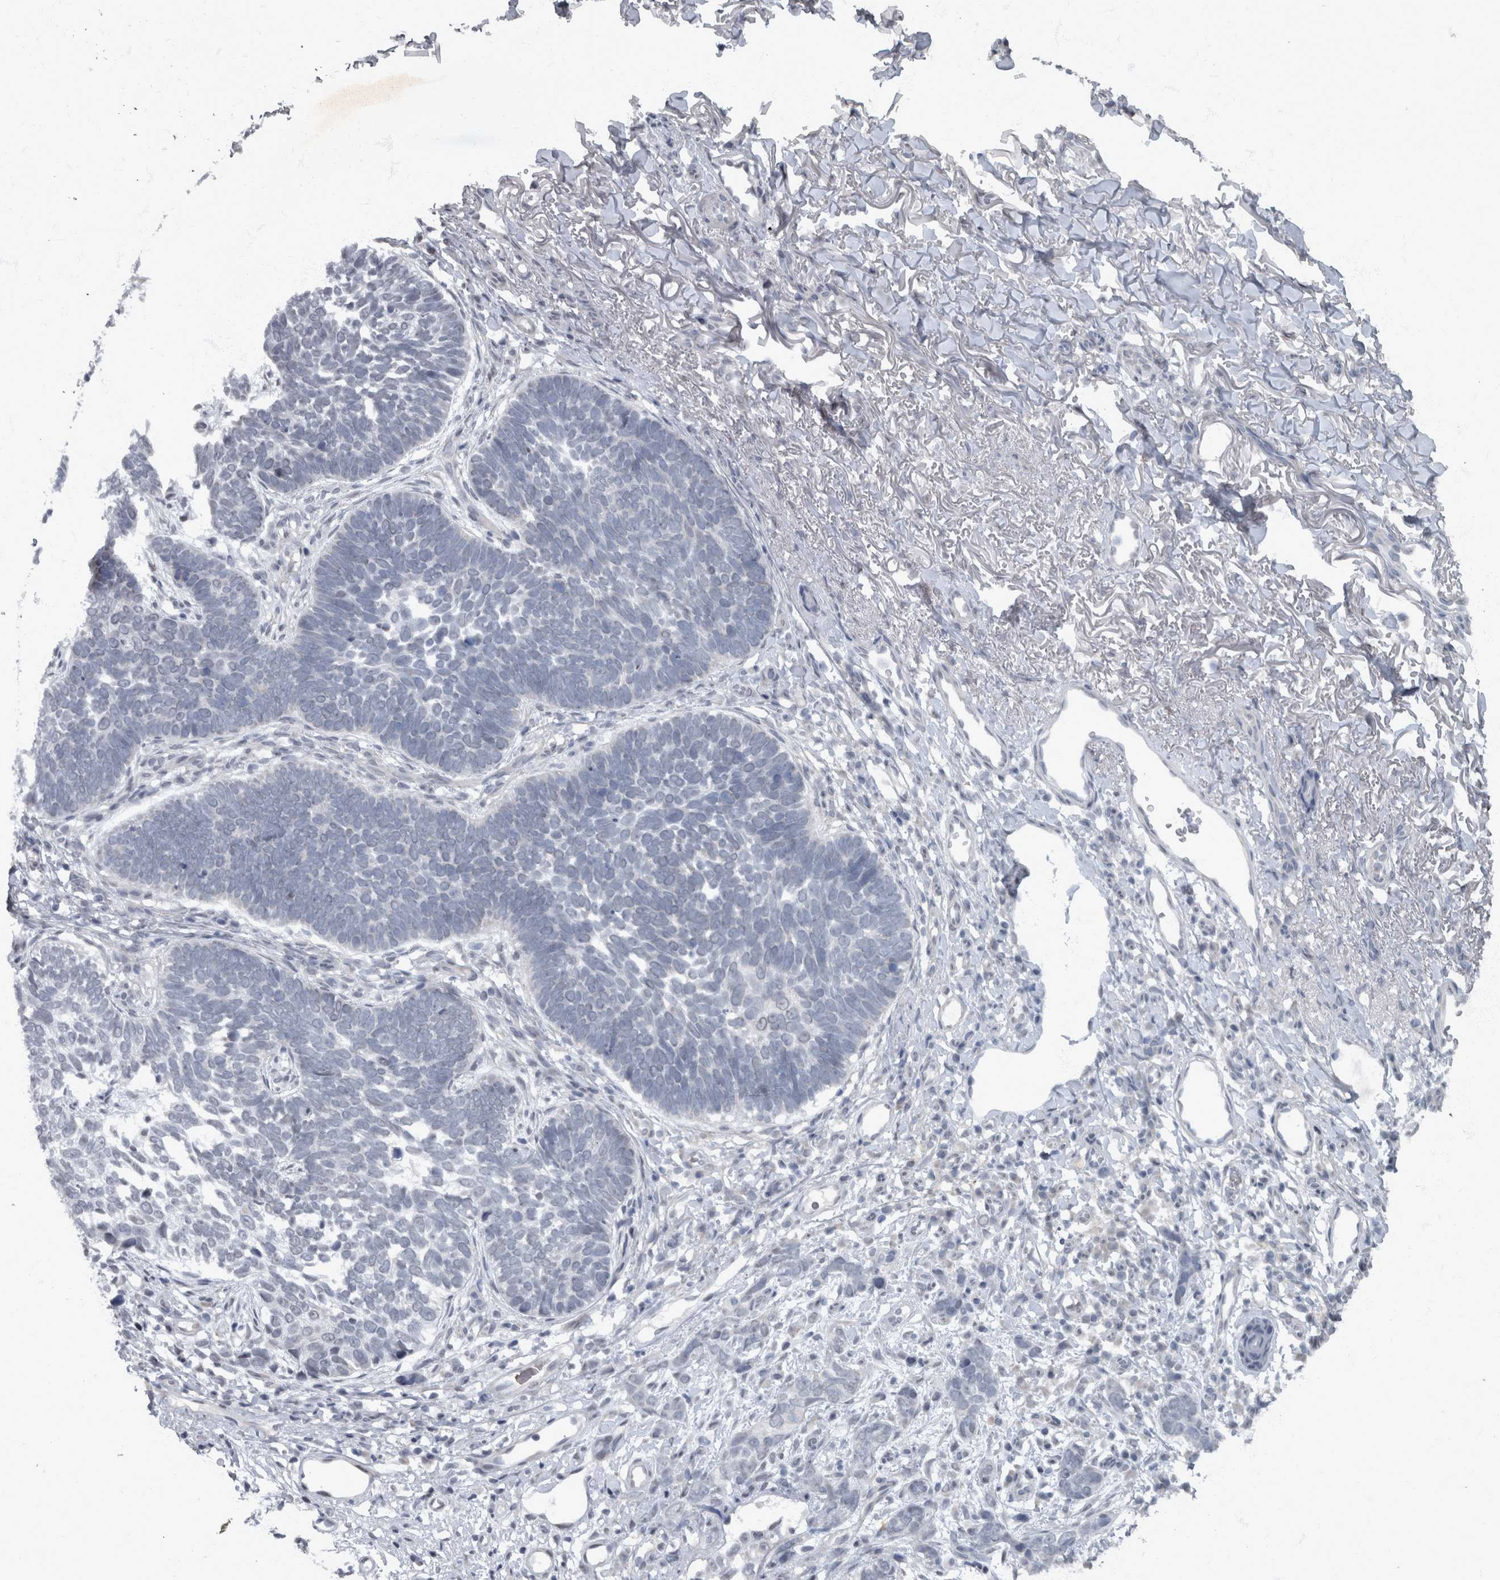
{"staining": {"intensity": "negative", "quantity": "none", "location": "none"}, "tissue": "skin cancer", "cell_type": "Tumor cells", "image_type": "cancer", "snomed": [{"axis": "morphology", "description": "Normal tissue, NOS"}, {"axis": "morphology", "description": "Basal cell carcinoma"}, {"axis": "topography", "description": "Skin"}], "caption": "An image of basal cell carcinoma (skin) stained for a protein demonstrates no brown staining in tumor cells. (DAB IHC visualized using brightfield microscopy, high magnification).", "gene": "WDR33", "patient": {"sex": "male", "age": 77}}